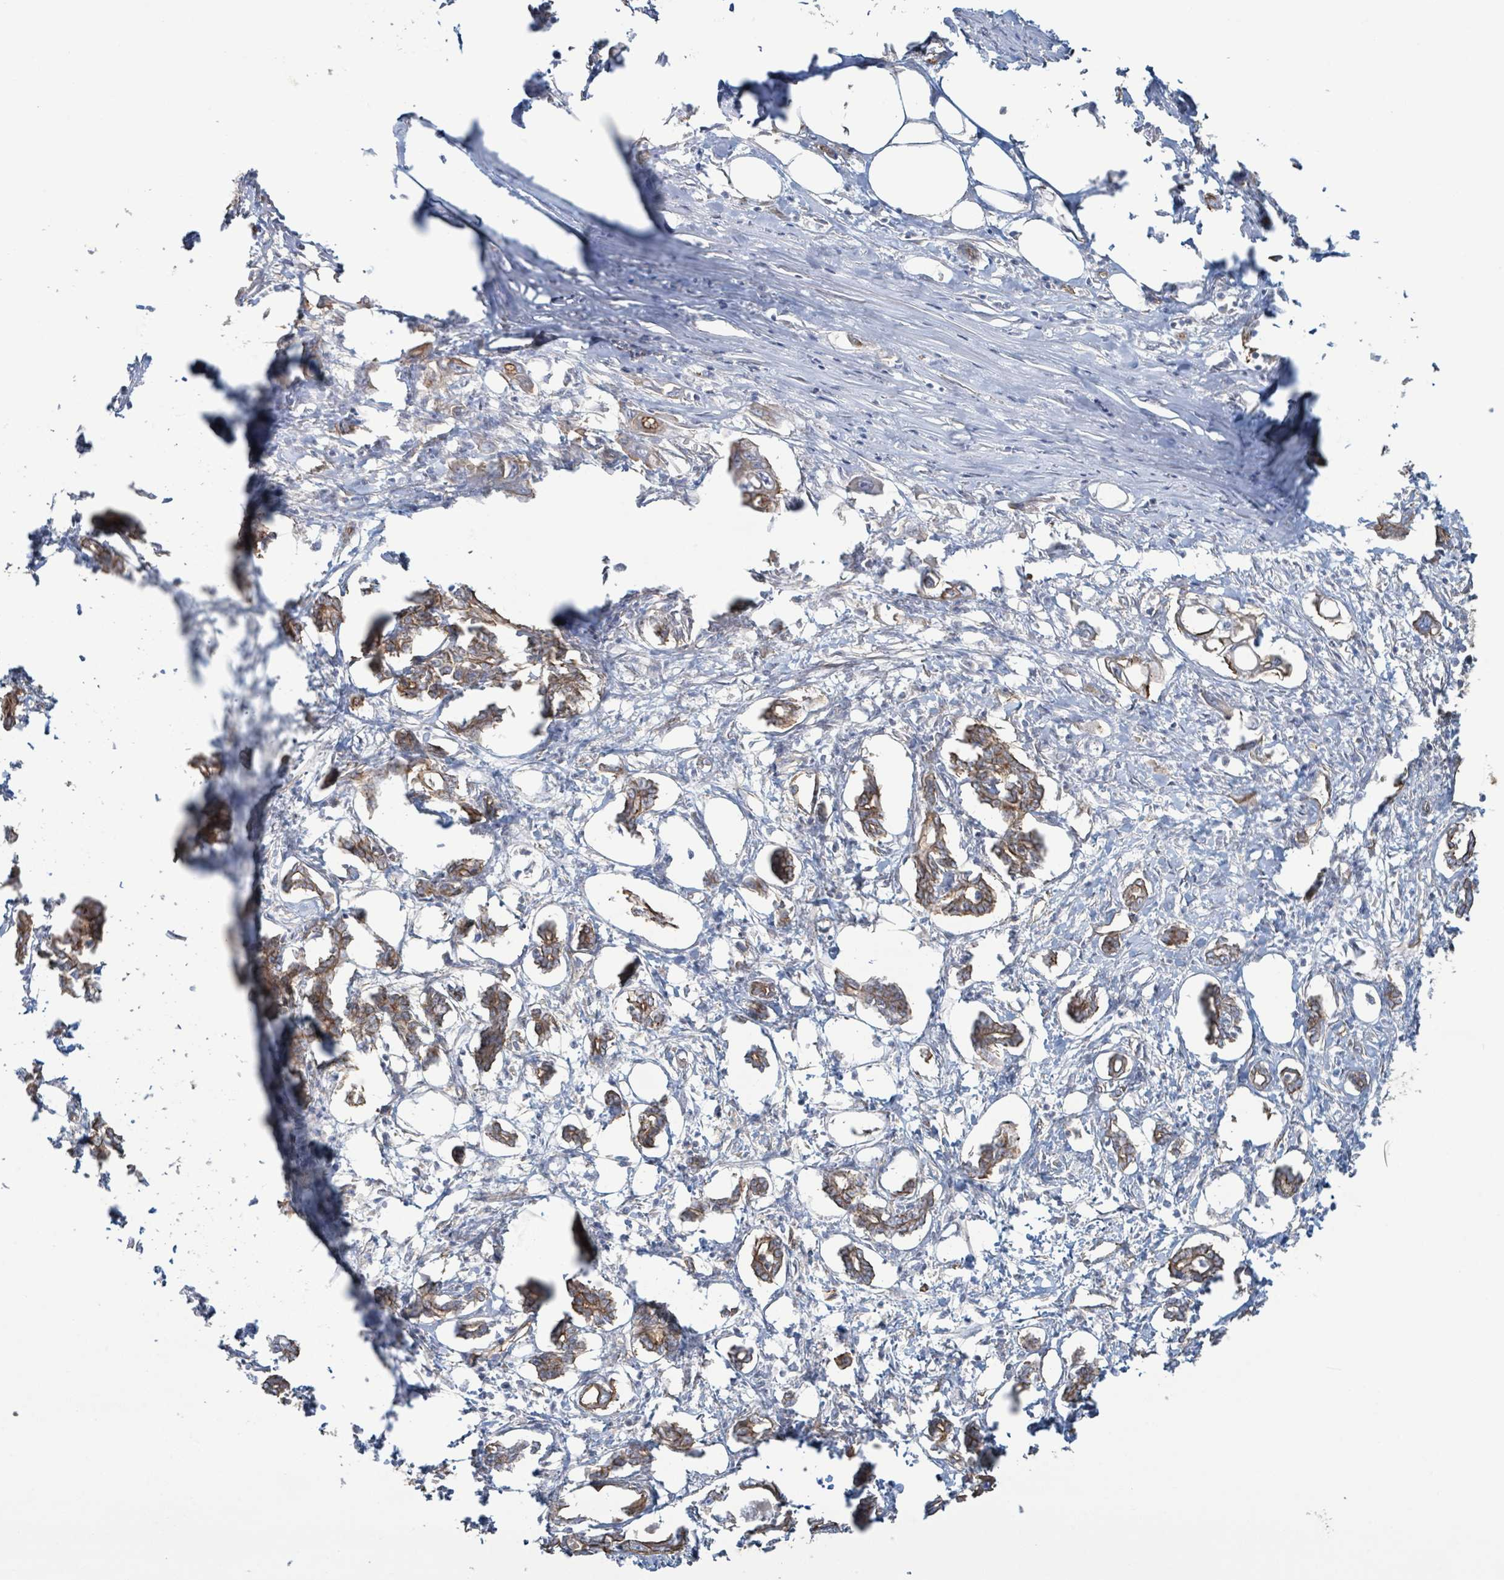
{"staining": {"intensity": "moderate", "quantity": ">75%", "location": "cytoplasmic/membranous"}, "tissue": "pancreatic cancer", "cell_type": "Tumor cells", "image_type": "cancer", "snomed": [{"axis": "morphology", "description": "Adenocarcinoma, NOS"}, {"axis": "topography", "description": "Pancreas"}], "caption": "Protein staining of pancreatic adenocarcinoma tissue displays moderate cytoplasmic/membranous positivity in approximately >75% of tumor cells.", "gene": "LDOC1", "patient": {"sex": "male", "age": 61}}